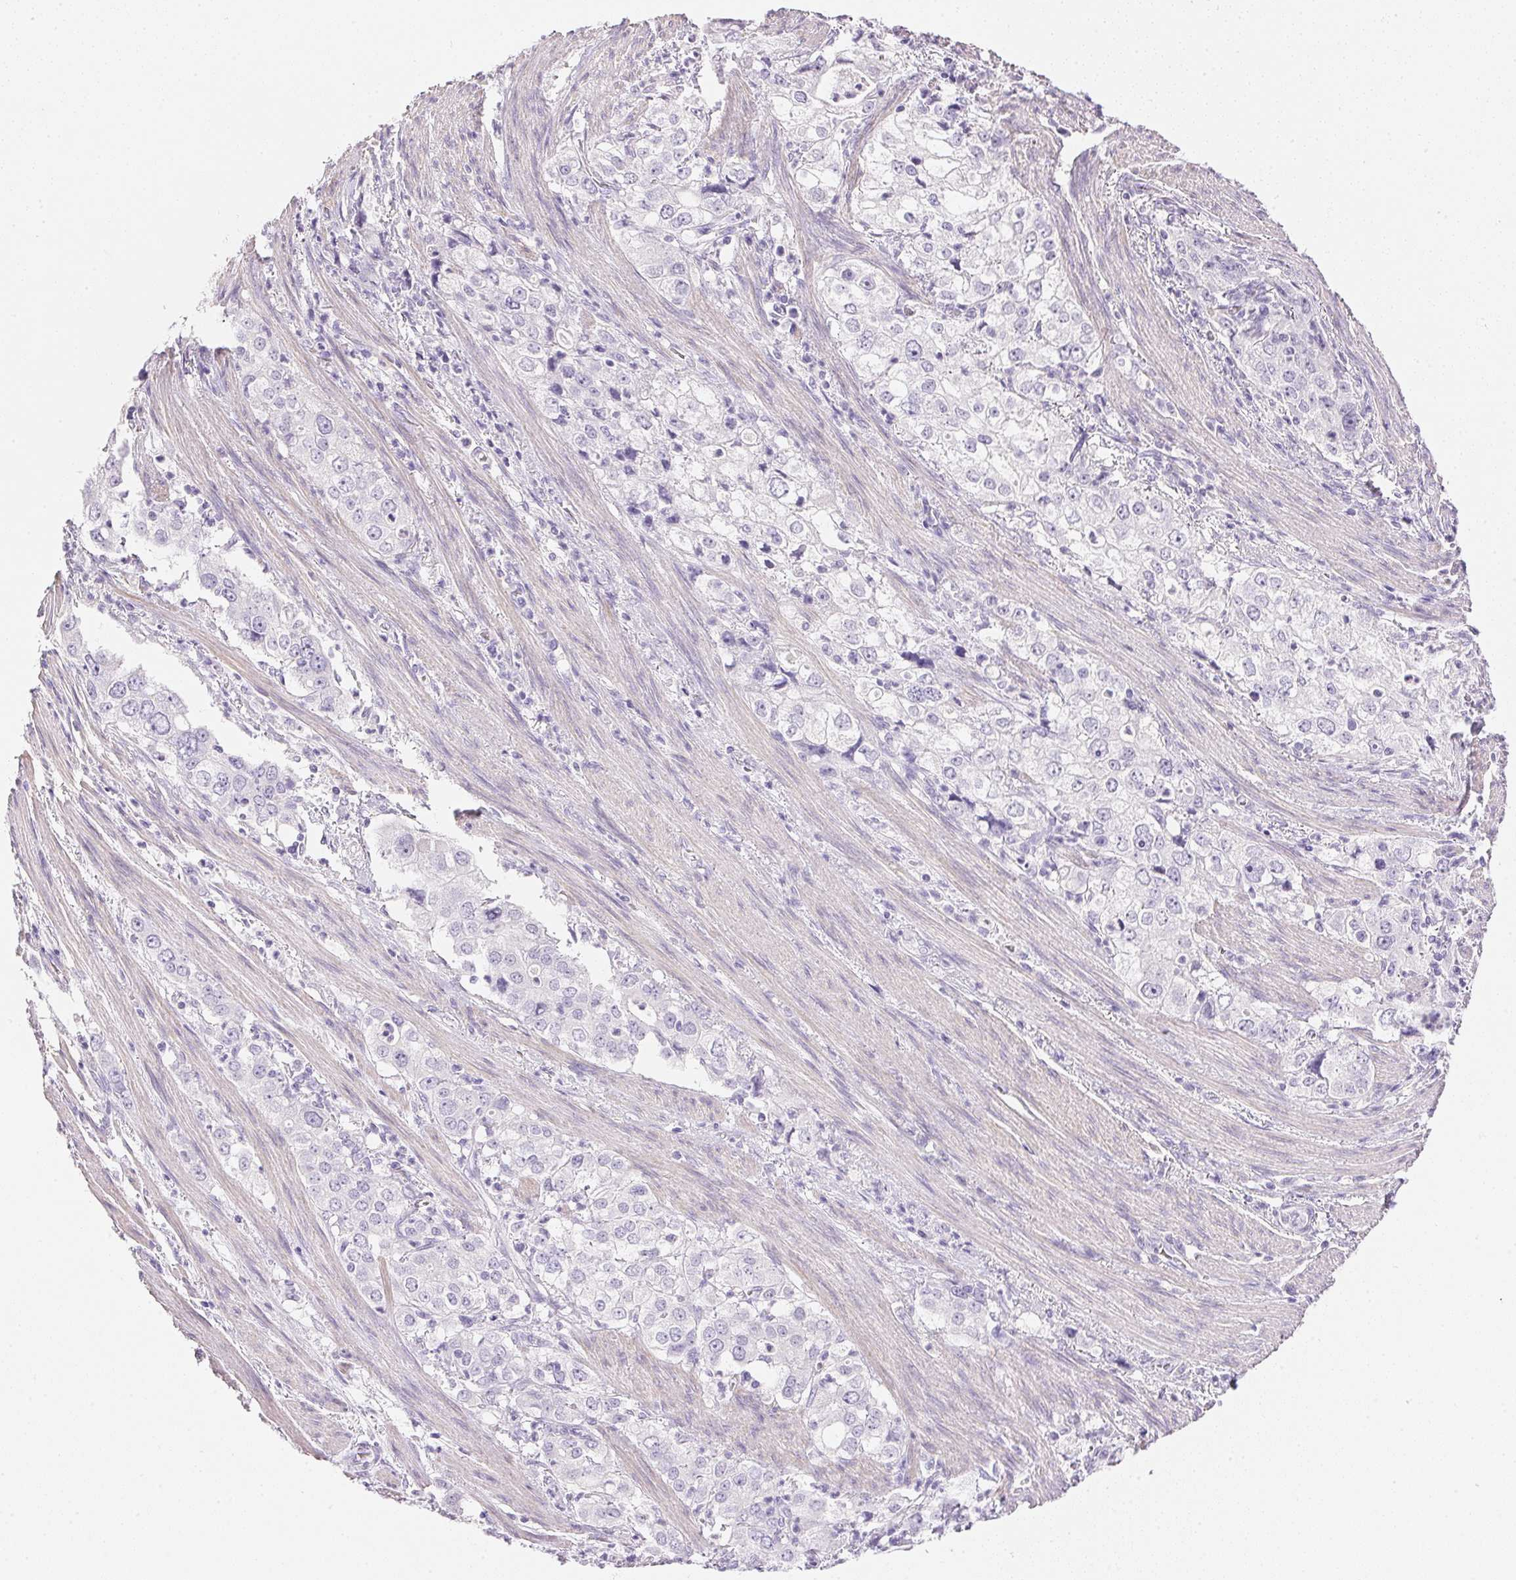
{"staining": {"intensity": "negative", "quantity": "none", "location": "none"}, "tissue": "stomach cancer", "cell_type": "Tumor cells", "image_type": "cancer", "snomed": [{"axis": "morphology", "description": "Adenocarcinoma, NOS"}, {"axis": "topography", "description": "Stomach, upper"}], "caption": "Photomicrograph shows no protein staining in tumor cells of stomach cancer tissue.", "gene": "KCNE2", "patient": {"sex": "male", "age": 75}}